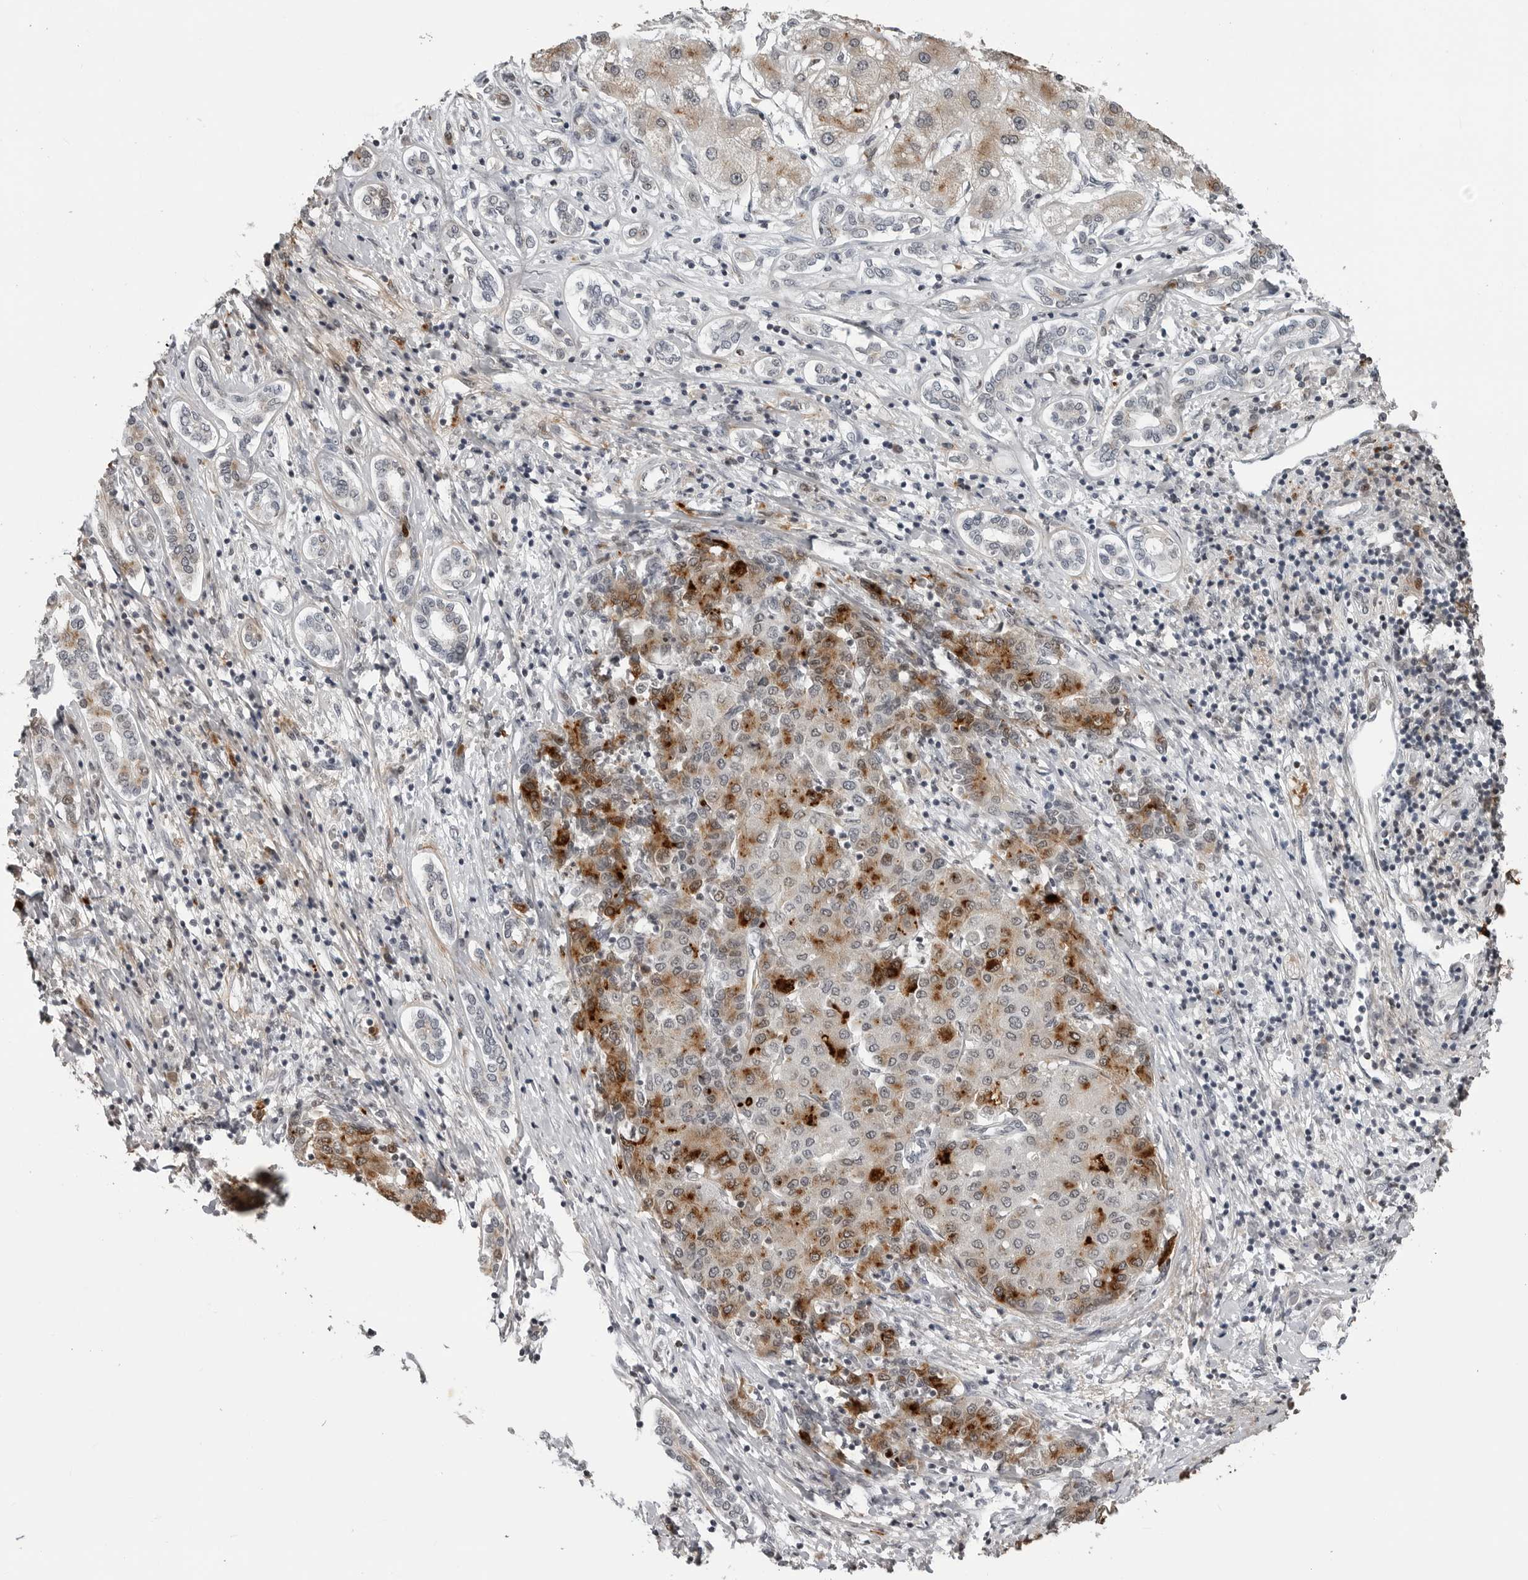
{"staining": {"intensity": "moderate", "quantity": "<25%", "location": "cytoplasmic/membranous"}, "tissue": "liver cancer", "cell_type": "Tumor cells", "image_type": "cancer", "snomed": [{"axis": "morphology", "description": "Carcinoma, Hepatocellular, NOS"}, {"axis": "topography", "description": "Liver"}], "caption": "IHC of human liver cancer shows low levels of moderate cytoplasmic/membranous positivity in about <25% of tumor cells. (IHC, brightfield microscopy, high magnification).", "gene": "CXCR5", "patient": {"sex": "male", "age": 65}}